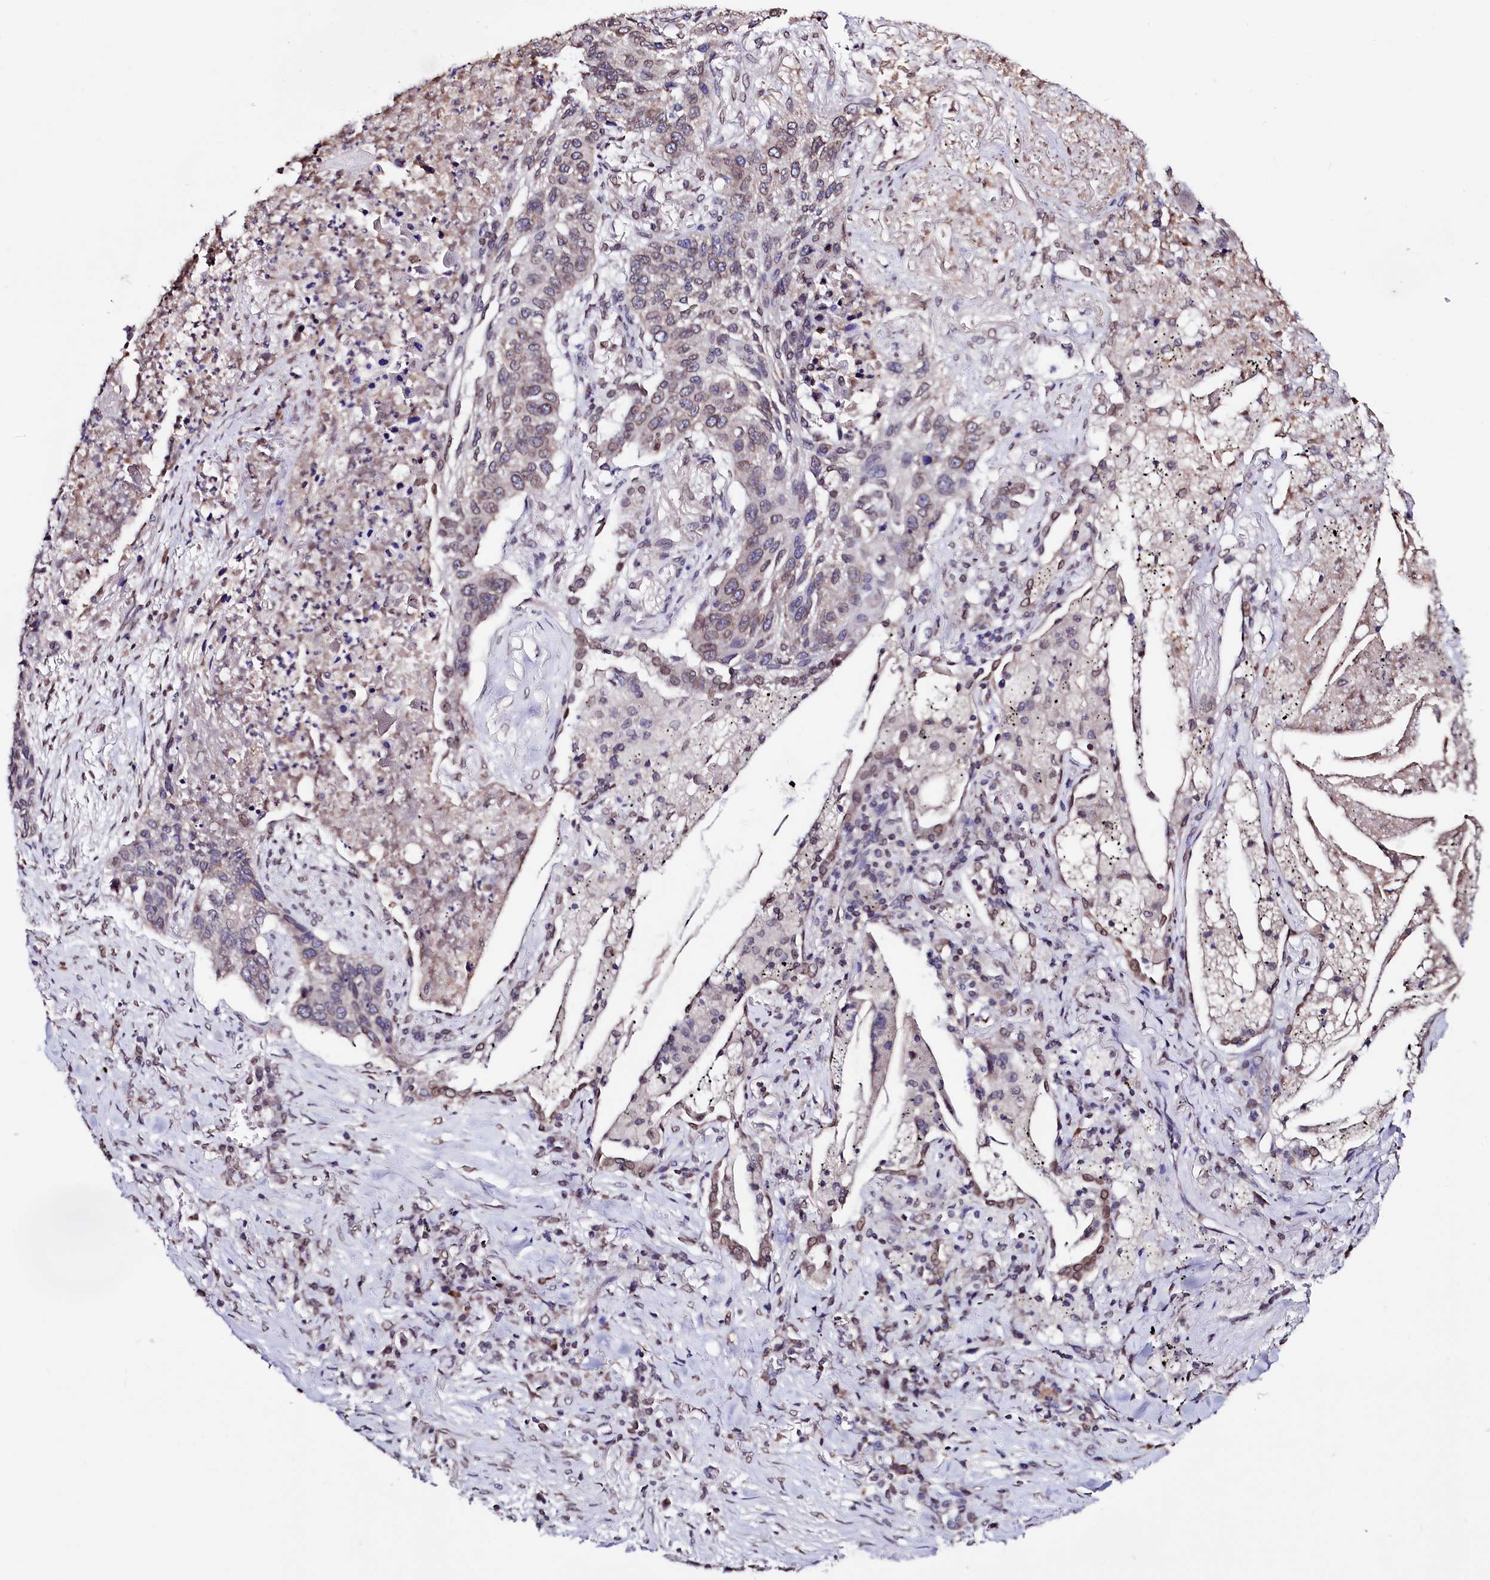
{"staining": {"intensity": "moderate", "quantity": "<25%", "location": "cytoplasmic/membranous,nuclear"}, "tissue": "lung cancer", "cell_type": "Tumor cells", "image_type": "cancer", "snomed": [{"axis": "morphology", "description": "Squamous cell carcinoma, NOS"}, {"axis": "topography", "description": "Lung"}], "caption": "DAB immunohistochemical staining of lung cancer (squamous cell carcinoma) displays moderate cytoplasmic/membranous and nuclear protein expression in about <25% of tumor cells.", "gene": "HAND1", "patient": {"sex": "female", "age": 63}}